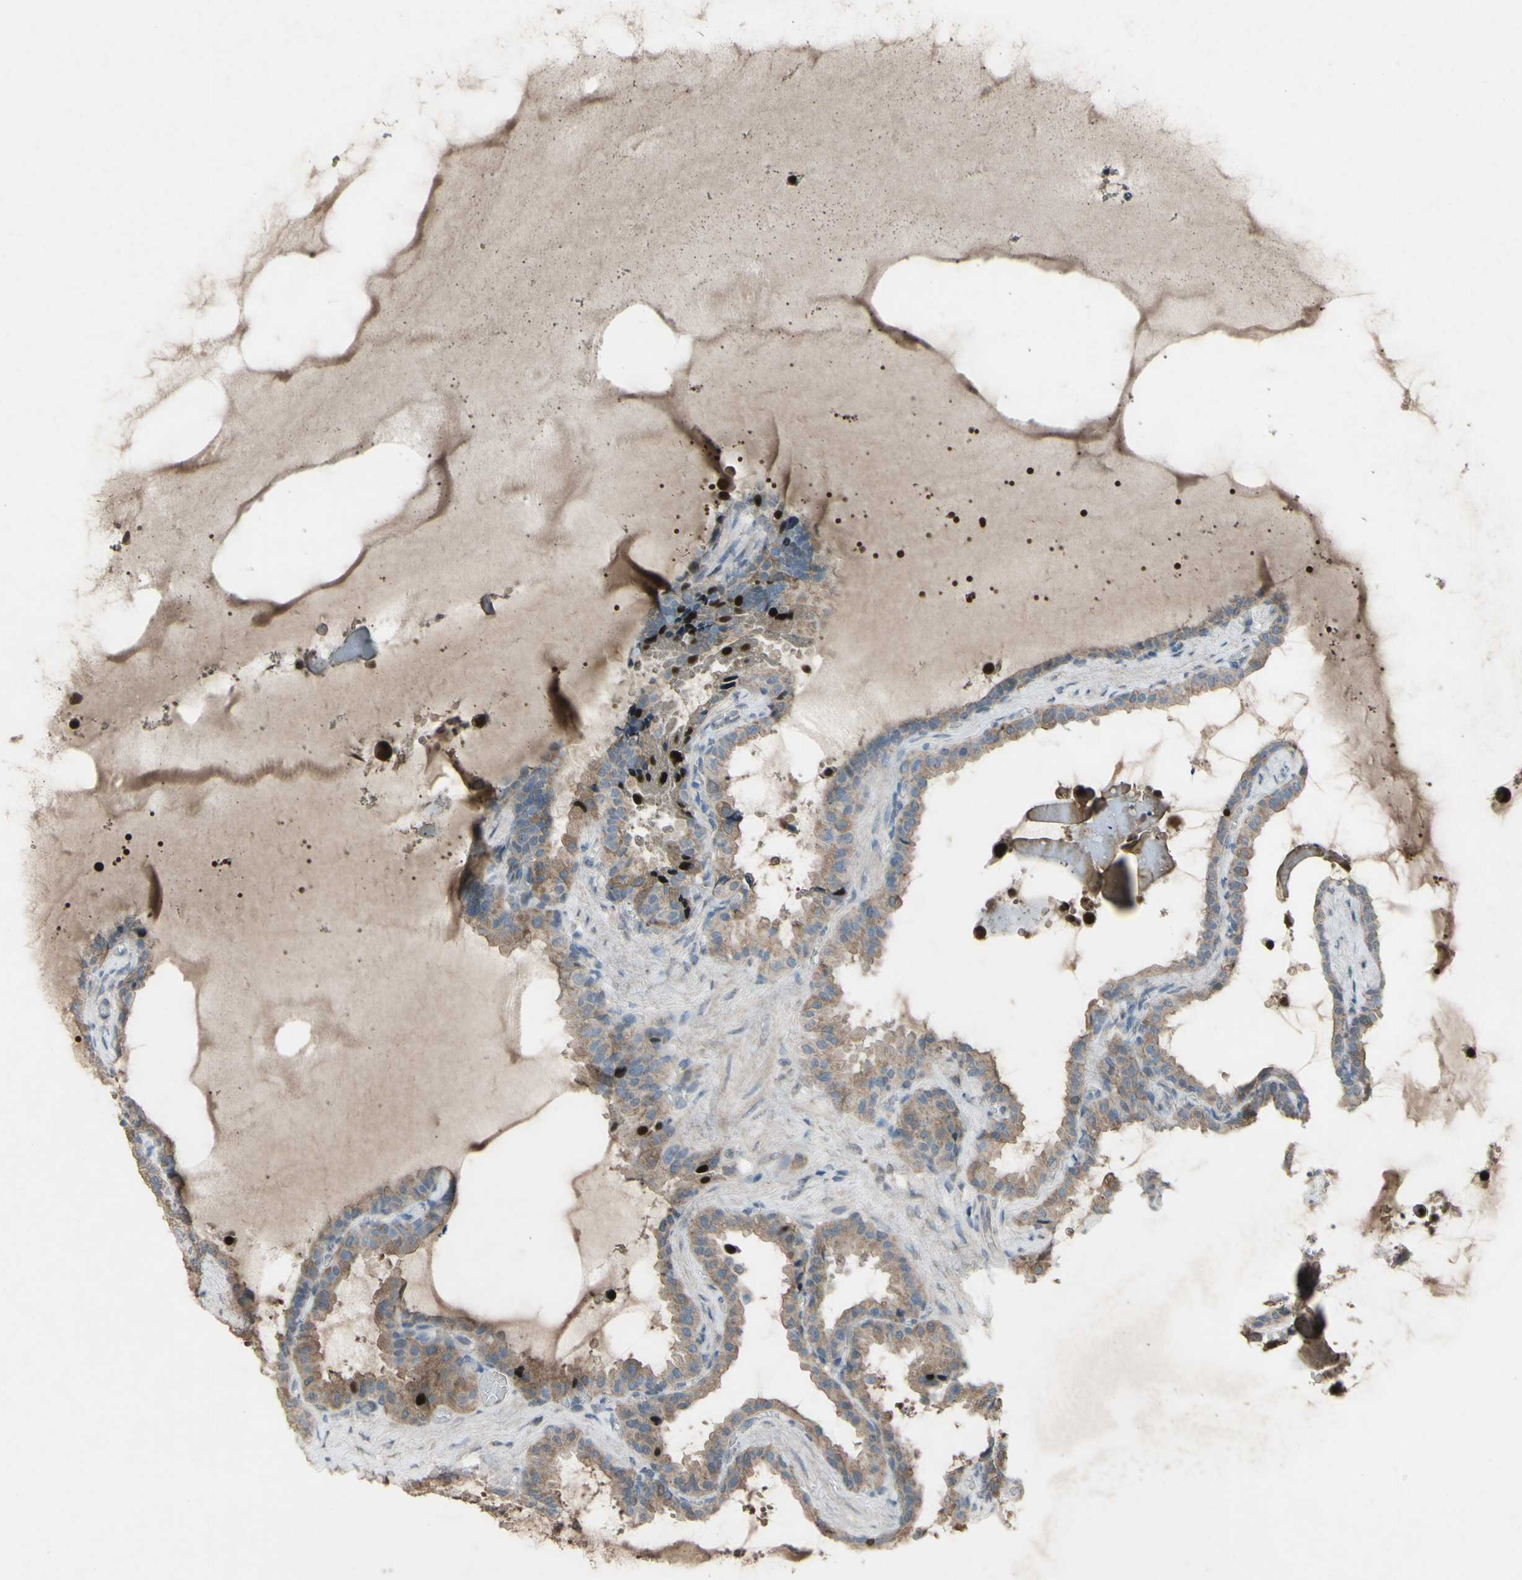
{"staining": {"intensity": "moderate", "quantity": ">75%", "location": "cytoplasmic/membranous"}, "tissue": "seminal vesicle", "cell_type": "Glandular cells", "image_type": "normal", "snomed": [{"axis": "morphology", "description": "Normal tissue, NOS"}, {"axis": "topography", "description": "Seminal veicle"}], "caption": "DAB (3,3'-diaminobenzidine) immunohistochemical staining of unremarkable seminal vesicle demonstrates moderate cytoplasmic/membranous protein positivity in about >75% of glandular cells.", "gene": "CDCP1", "patient": {"sex": "male", "age": 46}}